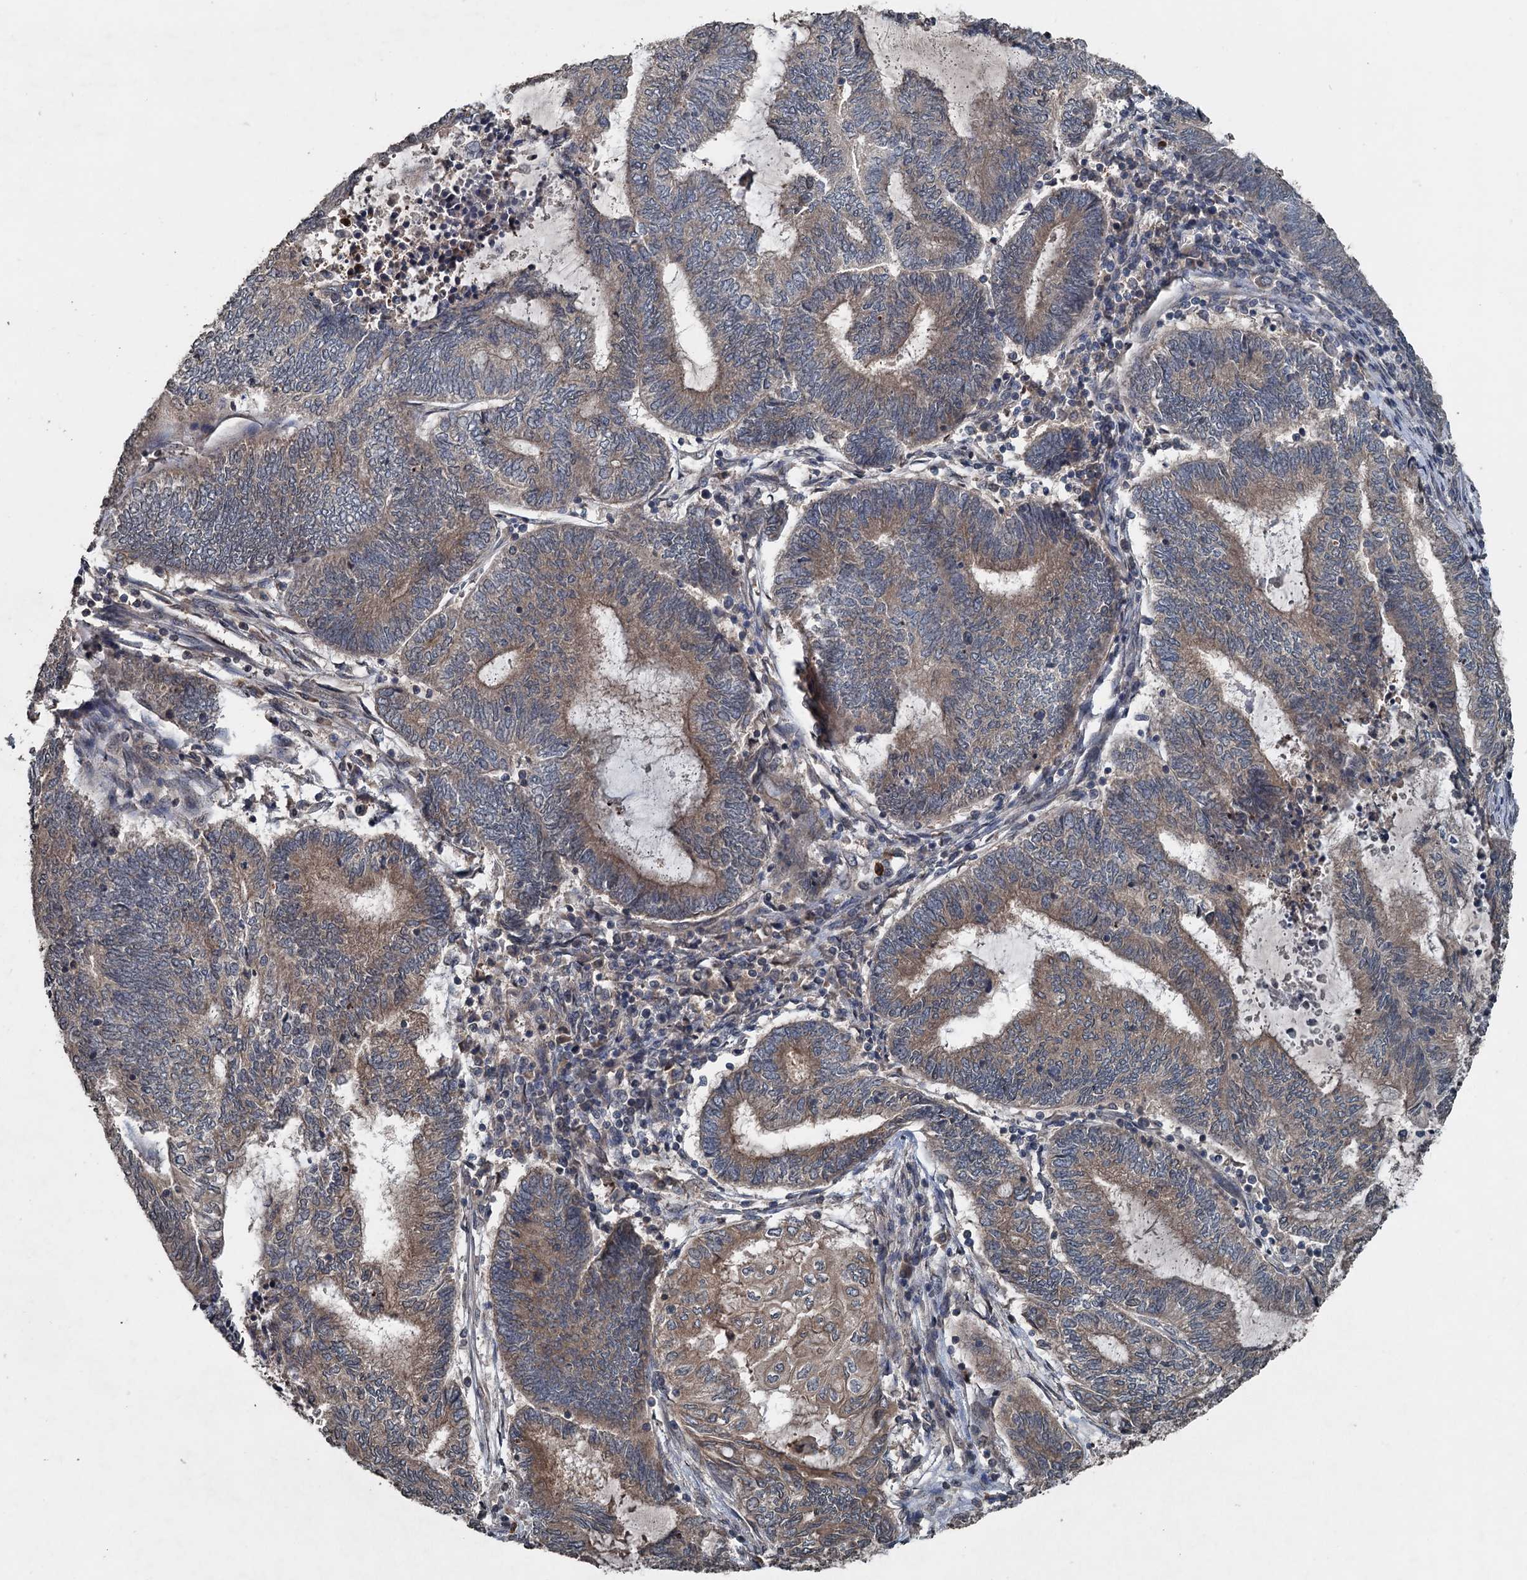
{"staining": {"intensity": "moderate", "quantity": "25%-75%", "location": "cytoplasmic/membranous"}, "tissue": "endometrial cancer", "cell_type": "Tumor cells", "image_type": "cancer", "snomed": [{"axis": "morphology", "description": "Adenocarcinoma, NOS"}, {"axis": "topography", "description": "Uterus"}, {"axis": "topography", "description": "Endometrium"}], "caption": "IHC photomicrograph of neoplastic tissue: endometrial cancer (adenocarcinoma) stained using immunohistochemistry shows medium levels of moderate protein expression localized specifically in the cytoplasmic/membranous of tumor cells, appearing as a cytoplasmic/membranous brown color.", "gene": "N4BP2L2", "patient": {"sex": "female", "age": 70}}